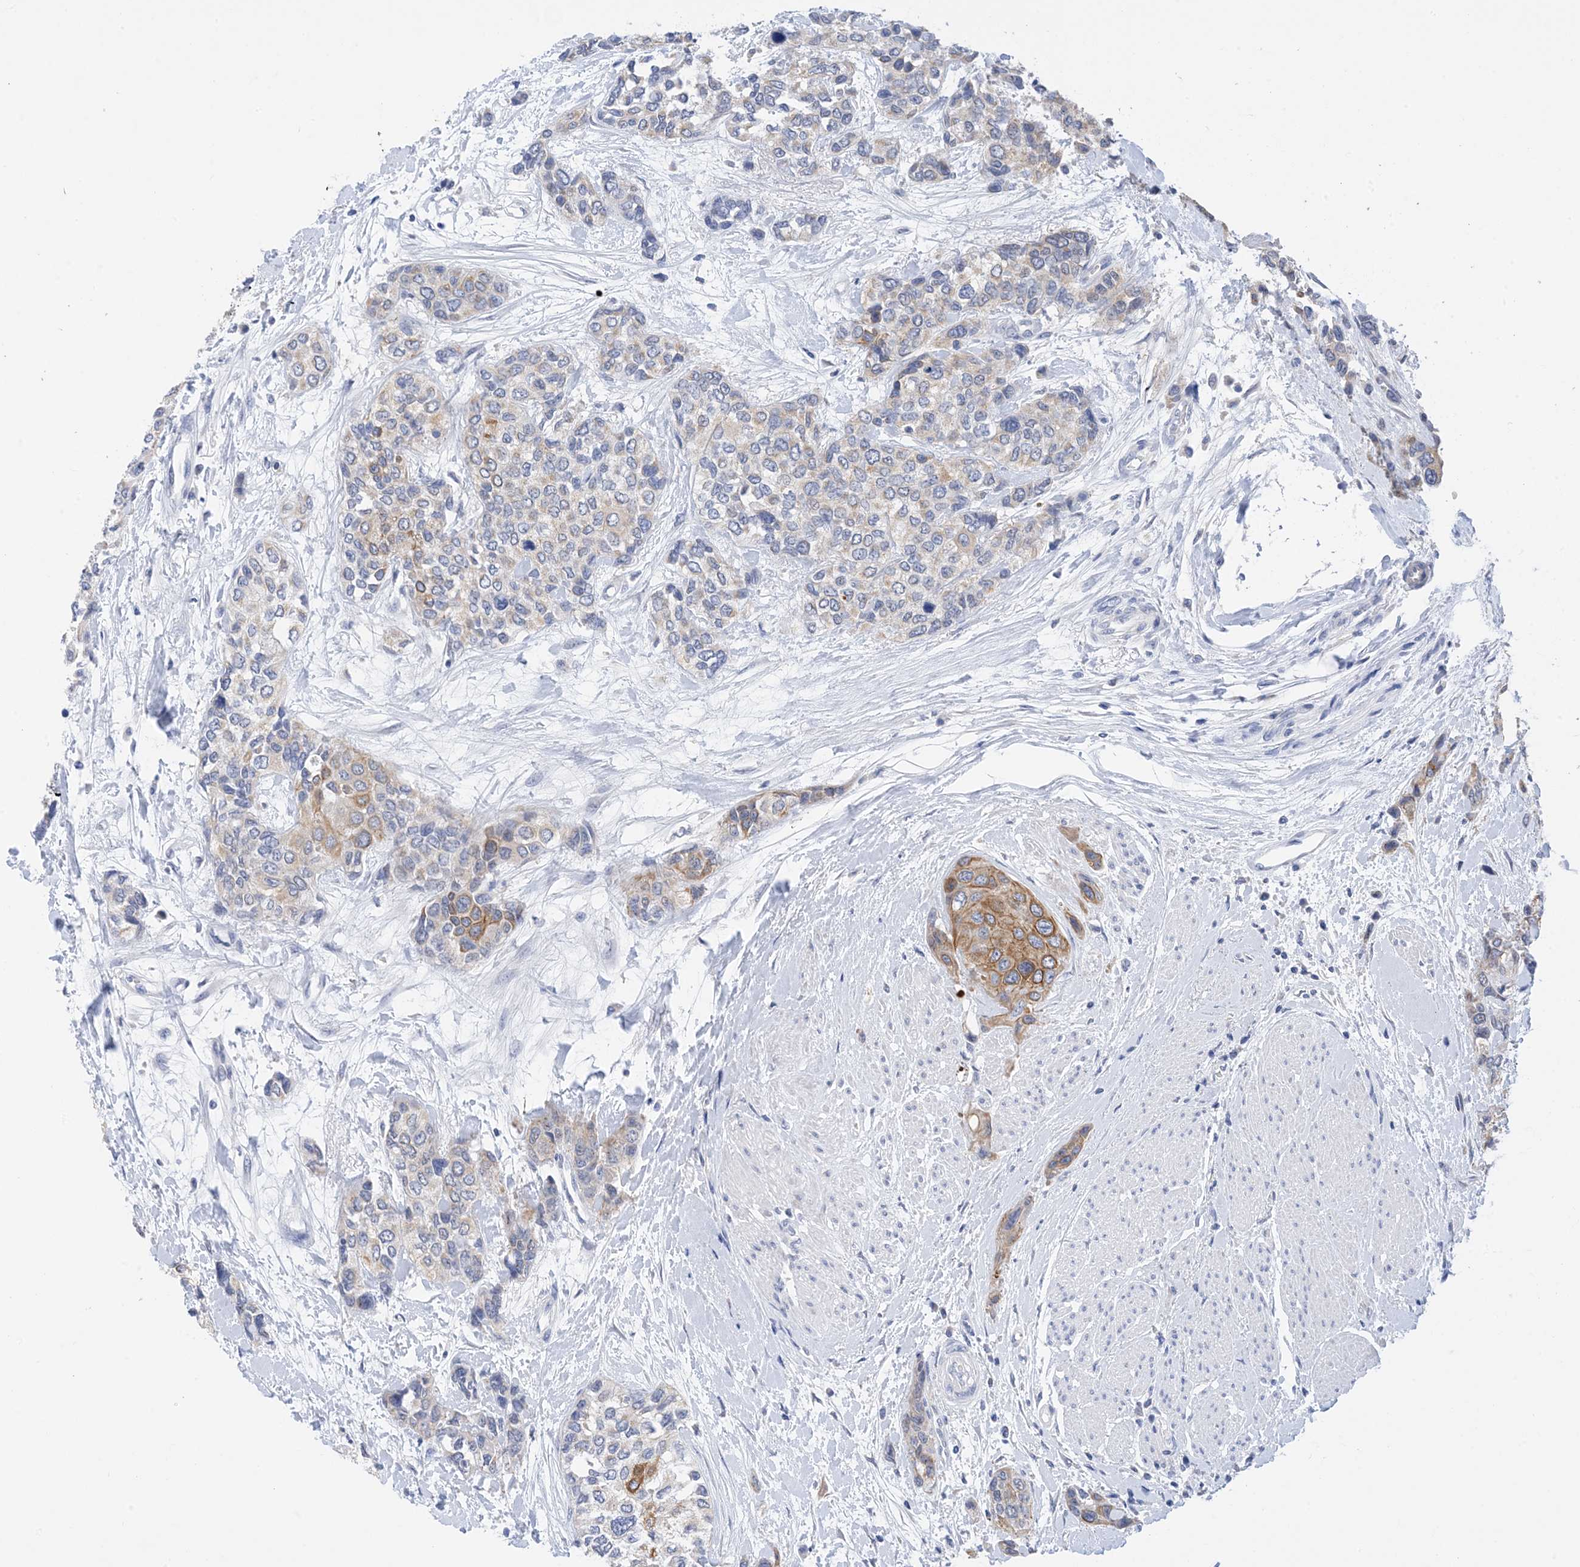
{"staining": {"intensity": "moderate", "quantity": "<25%", "location": "cytoplasmic/membranous"}, "tissue": "urothelial cancer", "cell_type": "Tumor cells", "image_type": "cancer", "snomed": [{"axis": "morphology", "description": "Normal tissue, NOS"}, {"axis": "morphology", "description": "Urothelial carcinoma, High grade"}, {"axis": "topography", "description": "Vascular tissue"}, {"axis": "topography", "description": "Urinary bladder"}], "caption": "High-magnification brightfield microscopy of urothelial cancer stained with DAB (3,3'-diaminobenzidine) (brown) and counterstained with hematoxylin (blue). tumor cells exhibit moderate cytoplasmic/membranous staining is seen in about<25% of cells.", "gene": "PLK4", "patient": {"sex": "female", "age": 56}}